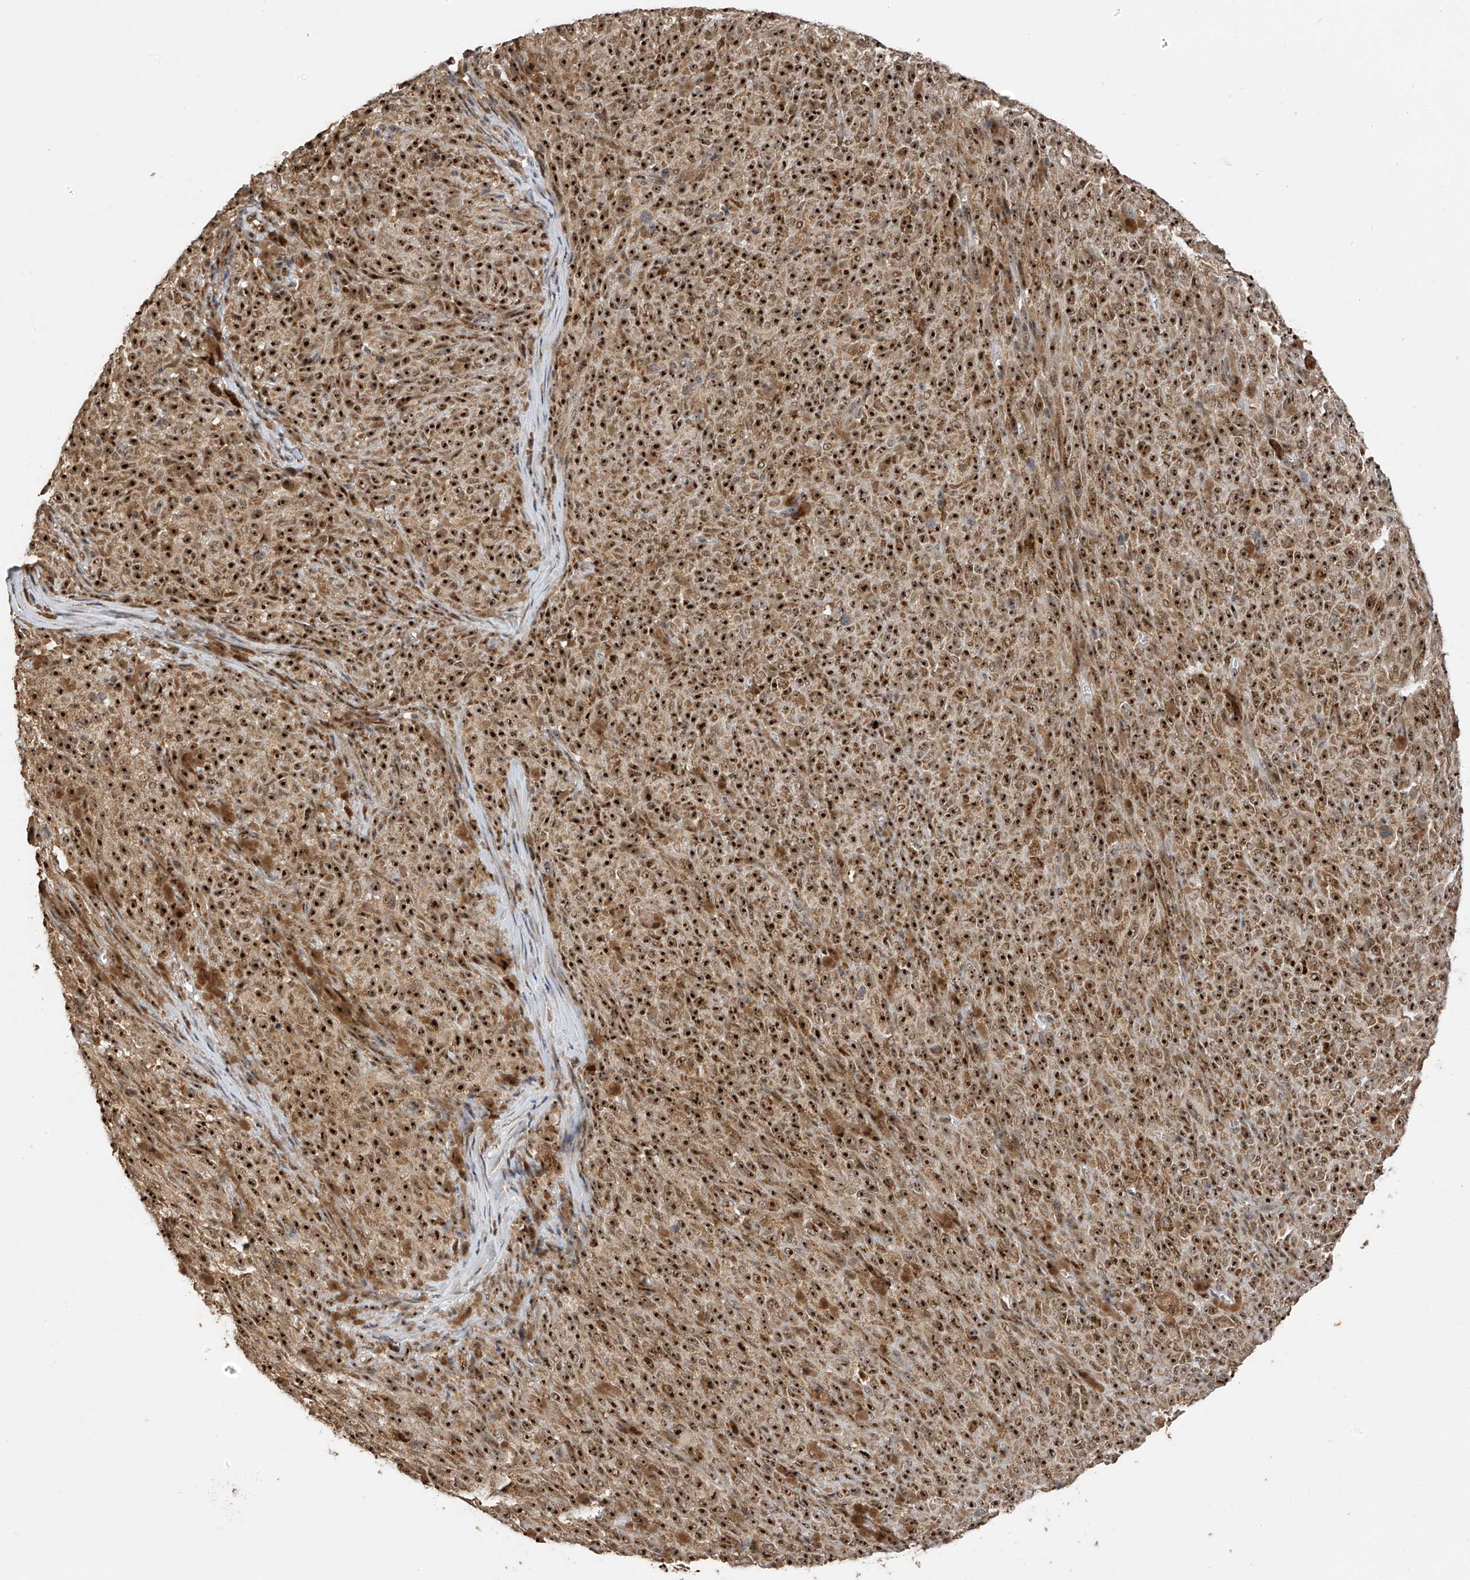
{"staining": {"intensity": "strong", "quantity": ">75%", "location": "cytoplasmic/membranous,nuclear"}, "tissue": "melanoma", "cell_type": "Tumor cells", "image_type": "cancer", "snomed": [{"axis": "morphology", "description": "Malignant melanoma, NOS"}, {"axis": "topography", "description": "Skin"}], "caption": "A high amount of strong cytoplasmic/membranous and nuclear positivity is present in about >75% of tumor cells in malignant melanoma tissue.", "gene": "ERLEC1", "patient": {"sex": "female", "age": 82}}